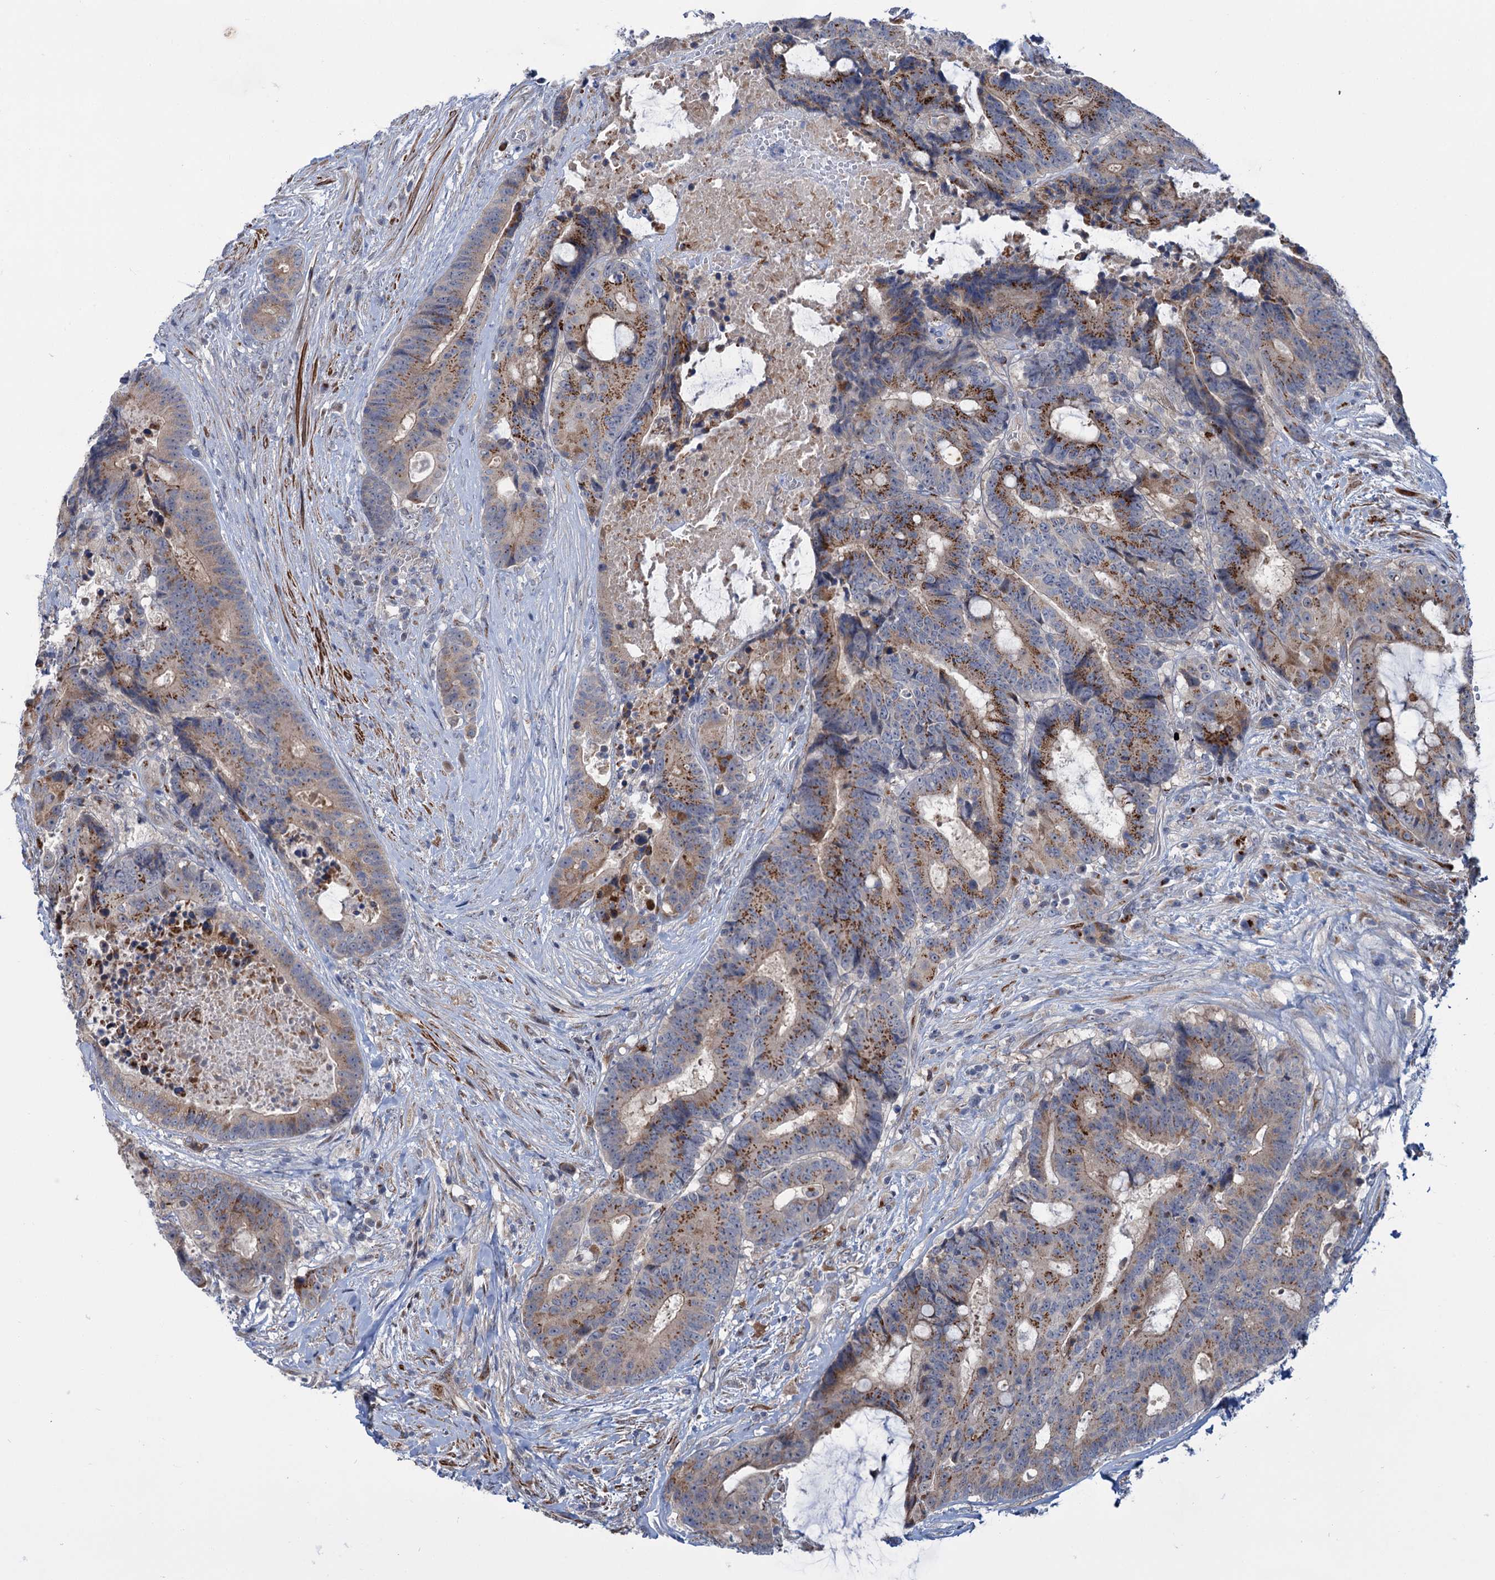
{"staining": {"intensity": "strong", "quantity": "25%-75%", "location": "cytoplasmic/membranous"}, "tissue": "colorectal cancer", "cell_type": "Tumor cells", "image_type": "cancer", "snomed": [{"axis": "morphology", "description": "Adenocarcinoma, NOS"}, {"axis": "topography", "description": "Rectum"}], "caption": "Colorectal cancer (adenocarcinoma) stained with DAB immunohistochemistry (IHC) reveals high levels of strong cytoplasmic/membranous positivity in approximately 25%-75% of tumor cells.", "gene": "ELP4", "patient": {"sex": "male", "age": 69}}